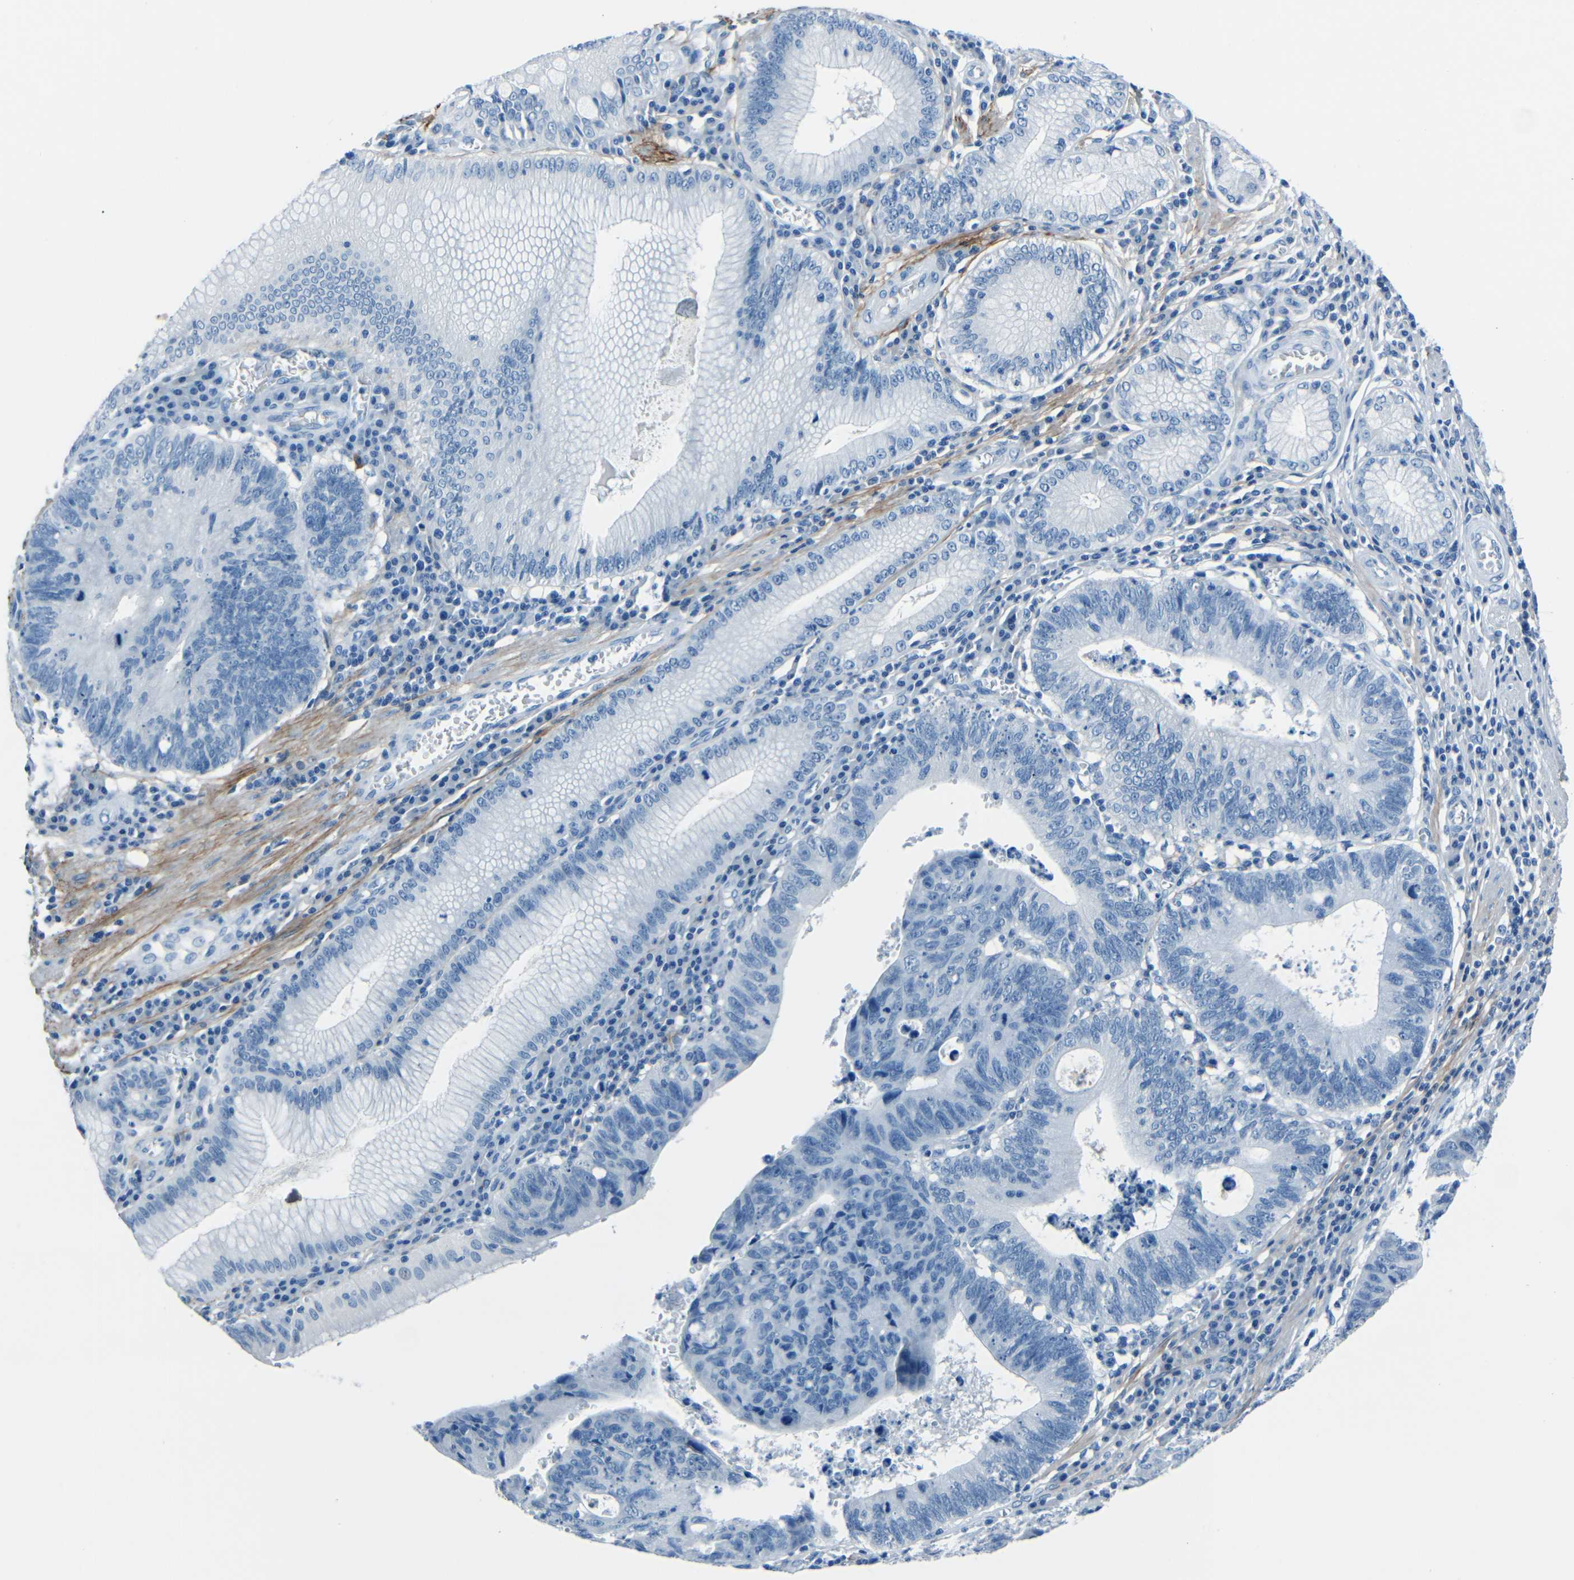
{"staining": {"intensity": "negative", "quantity": "none", "location": "none"}, "tissue": "stomach cancer", "cell_type": "Tumor cells", "image_type": "cancer", "snomed": [{"axis": "morphology", "description": "Adenocarcinoma, NOS"}, {"axis": "topography", "description": "Stomach"}], "caption": "Human stomach cancer (adenocarcinoma) stained for a protein using immunohistochemistry (IHC) demonstrates no staining in tumor cells.", "gene": "FBN2", "patient": {"sex": "male", "age": 59}}